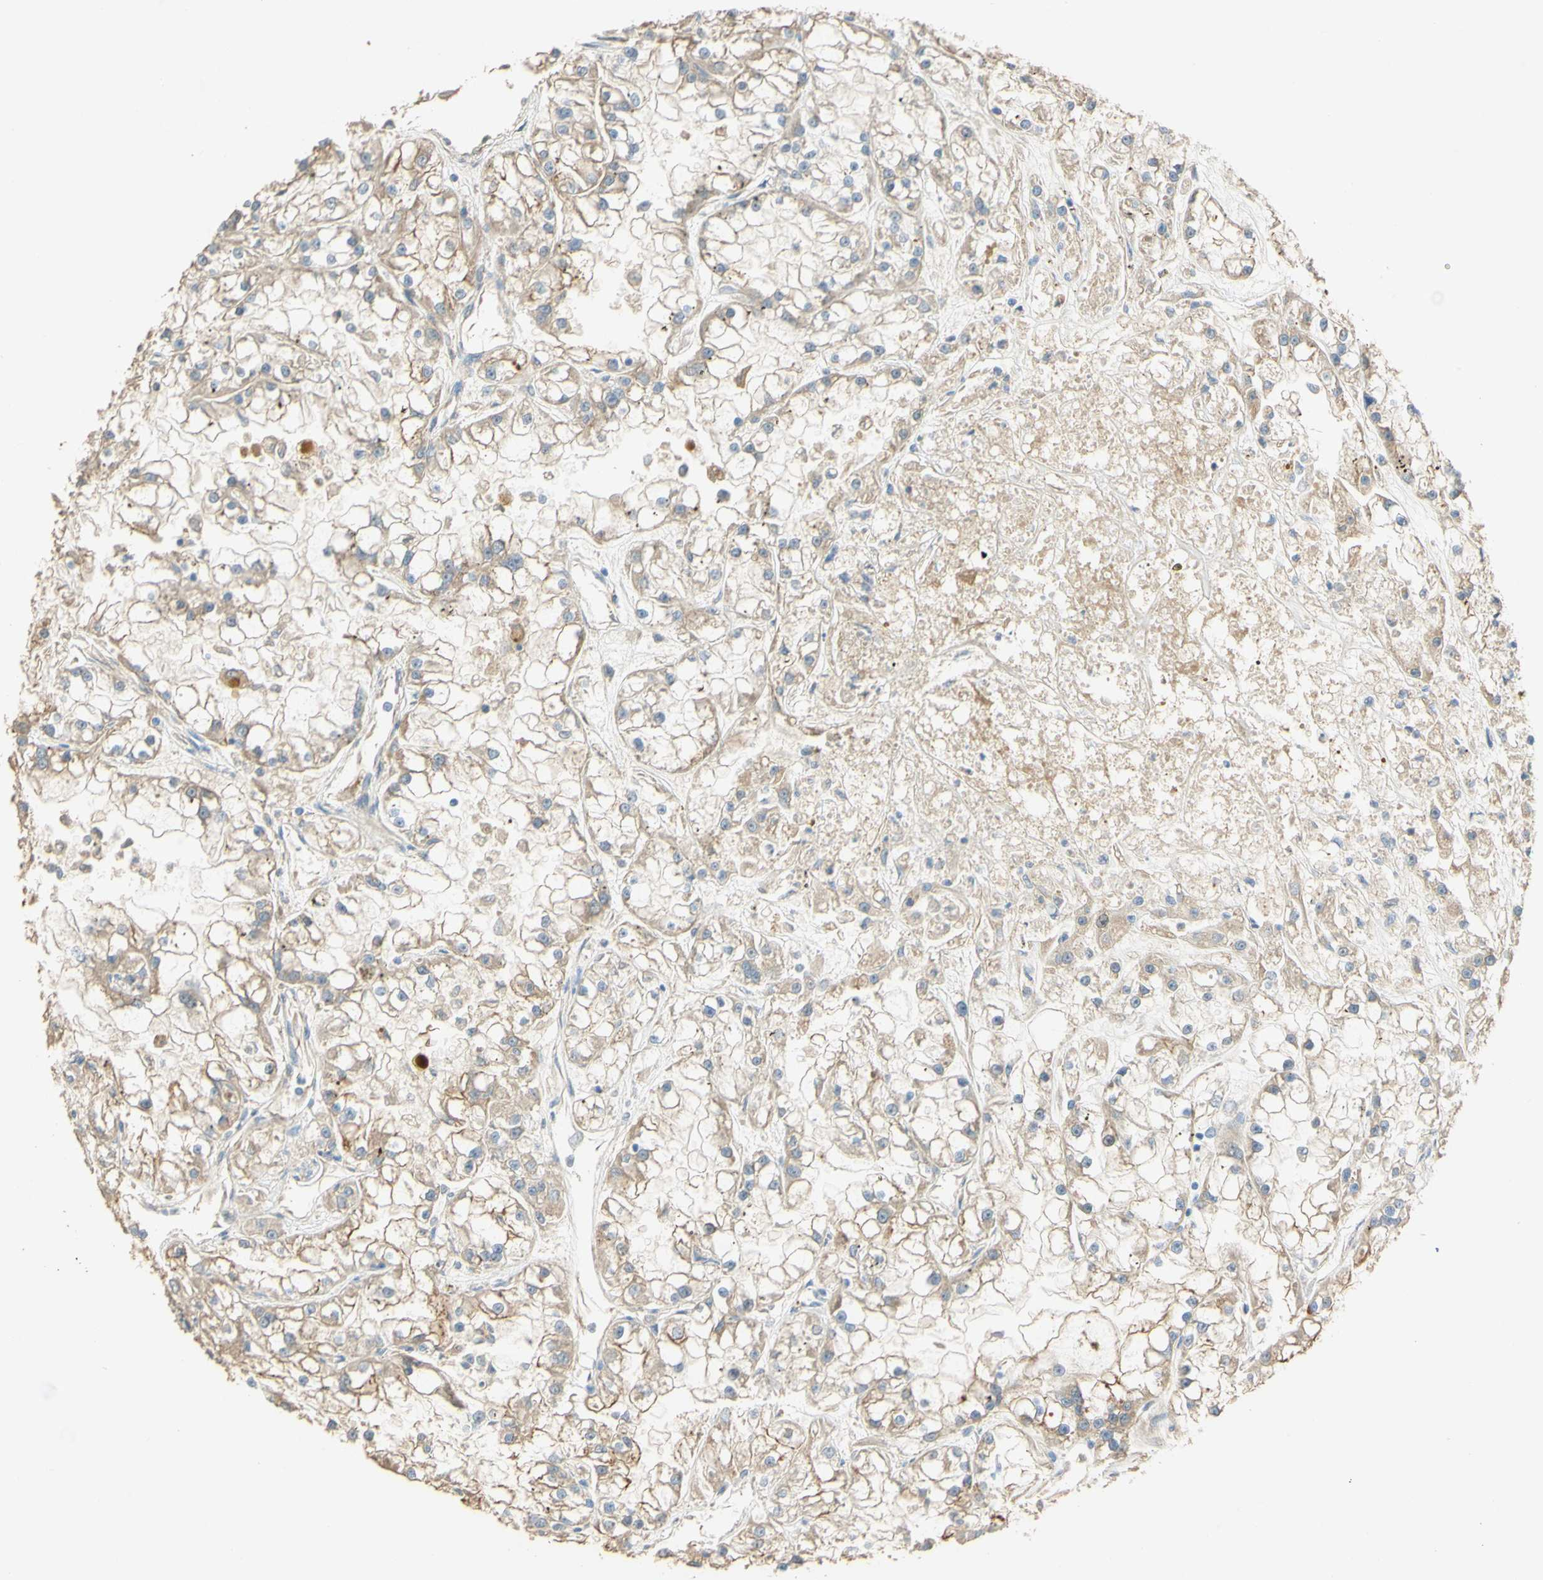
{"staining": {"intensity": "moderate", "quantity": ">75%", "location": "cytoplasmic/membranous"}, "tissue": "renal cancer", "cell_type": "Tumor cells", "image_type": "cancer", "snomed": [{"axis": "morphology", "description": "Adenocarcinoma, NOS"}, {"axis": "topography", "description": "Kidney"}], "caption": "Renal cancer (adenocarcinoma) stained for a protein (brown) exhibits moderate cytoplasmic/membranous positive staining in approximately >75% of tumor cells.", "gene": "DKK3", "patient": {"sex": "female", "age": 52}}